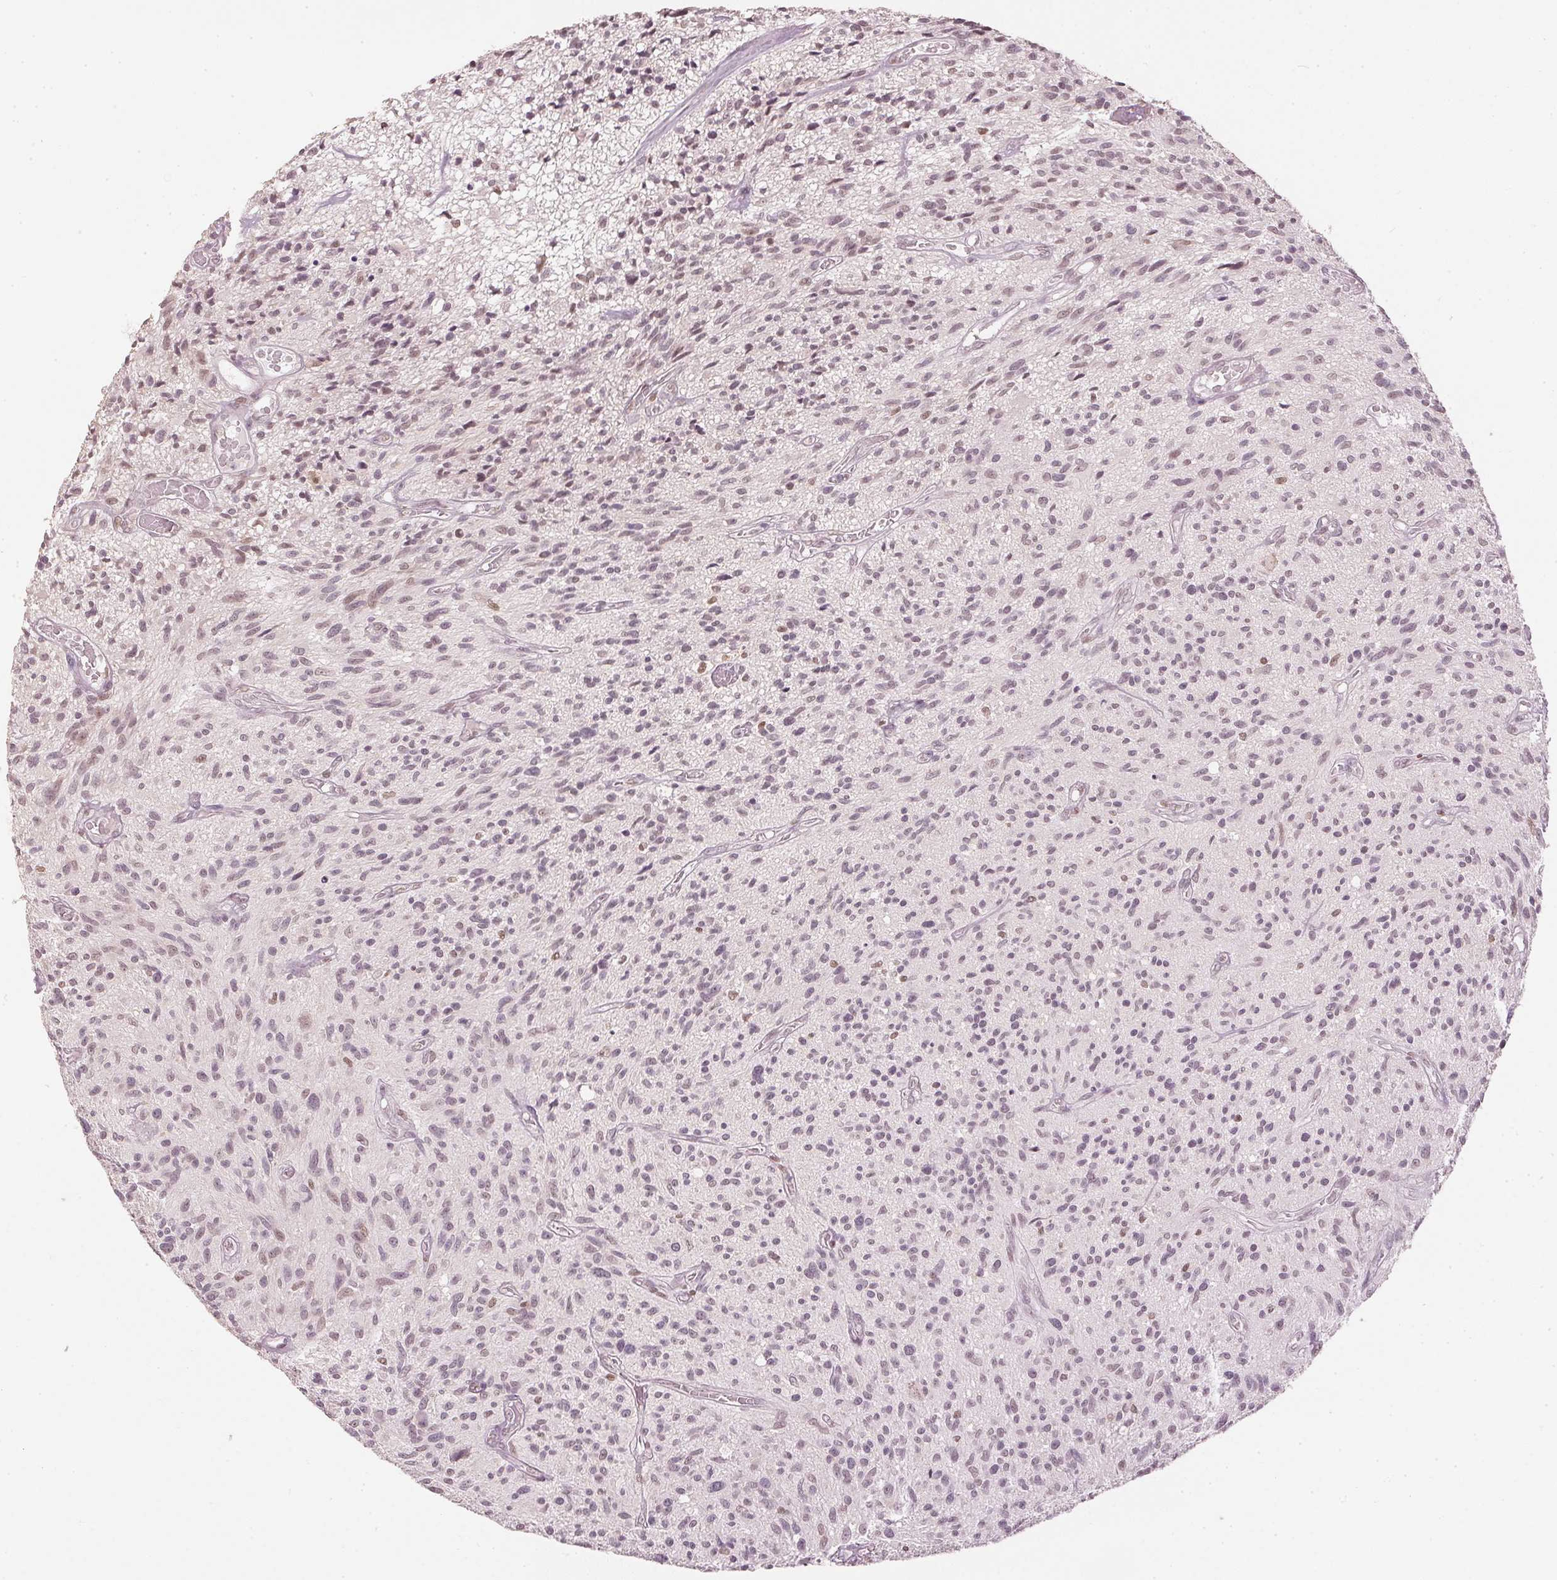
{"staining": {"intensity": "weak", "quantity": "<25%", "location": "nuclear"}, "tissue": "glioma", "cell_type": "Tumor cells", "image_type": "cancer", "snomed": [{"axis": "morphology", "description": "Glioma, malignant, High grade"}, {"axis": "topography", "description": "Brain"}], "caption": "Immunohistochemical staining of high-grade glioma (malignant) displays no significant expression in tumor cells.", "gene": "SLC39A3", "patient": {"sex": "male", "age": 75}}